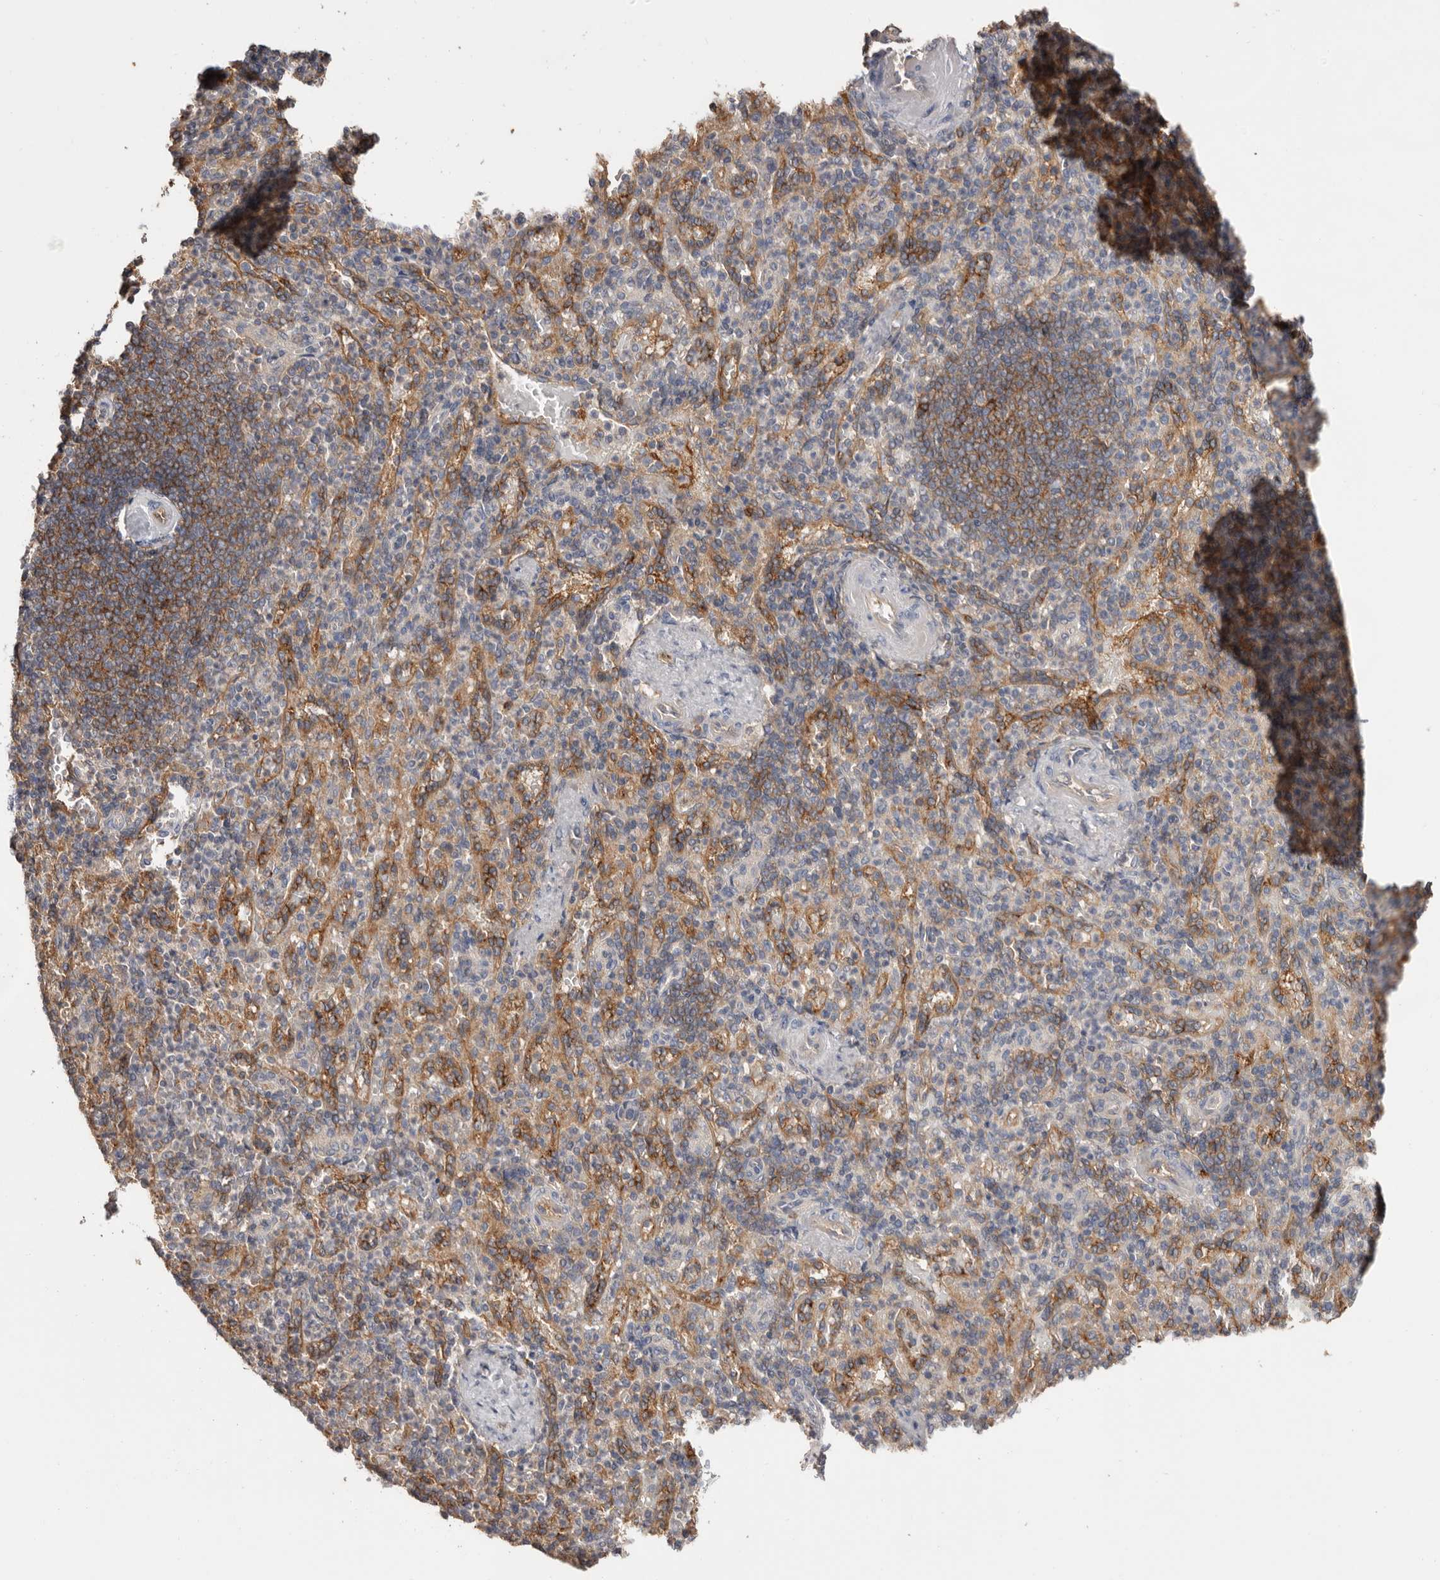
{"staining": {"intensity": "weak", "quantity": "25%-75%", "location": "cytoplasmic/membranous"}, "tissue": "spleen", "cell_type": "Cells in red pulp", "image_type": "normal", "snomed": [{"axis": "morphology", "description": "Normal tissue, NOS"}, {"axis": "topography", "description": "Spleen"}], "caption": "DAB (3,3'-diaminobenzidine) immunohistochemical staining of unremarkable spleen reveals weak cytoplasmic/membranous protein staining in about 25%-75% of cells in red pulp.", "gene": "MMACHC", "patient": {"sex": "female", "age": 74}}